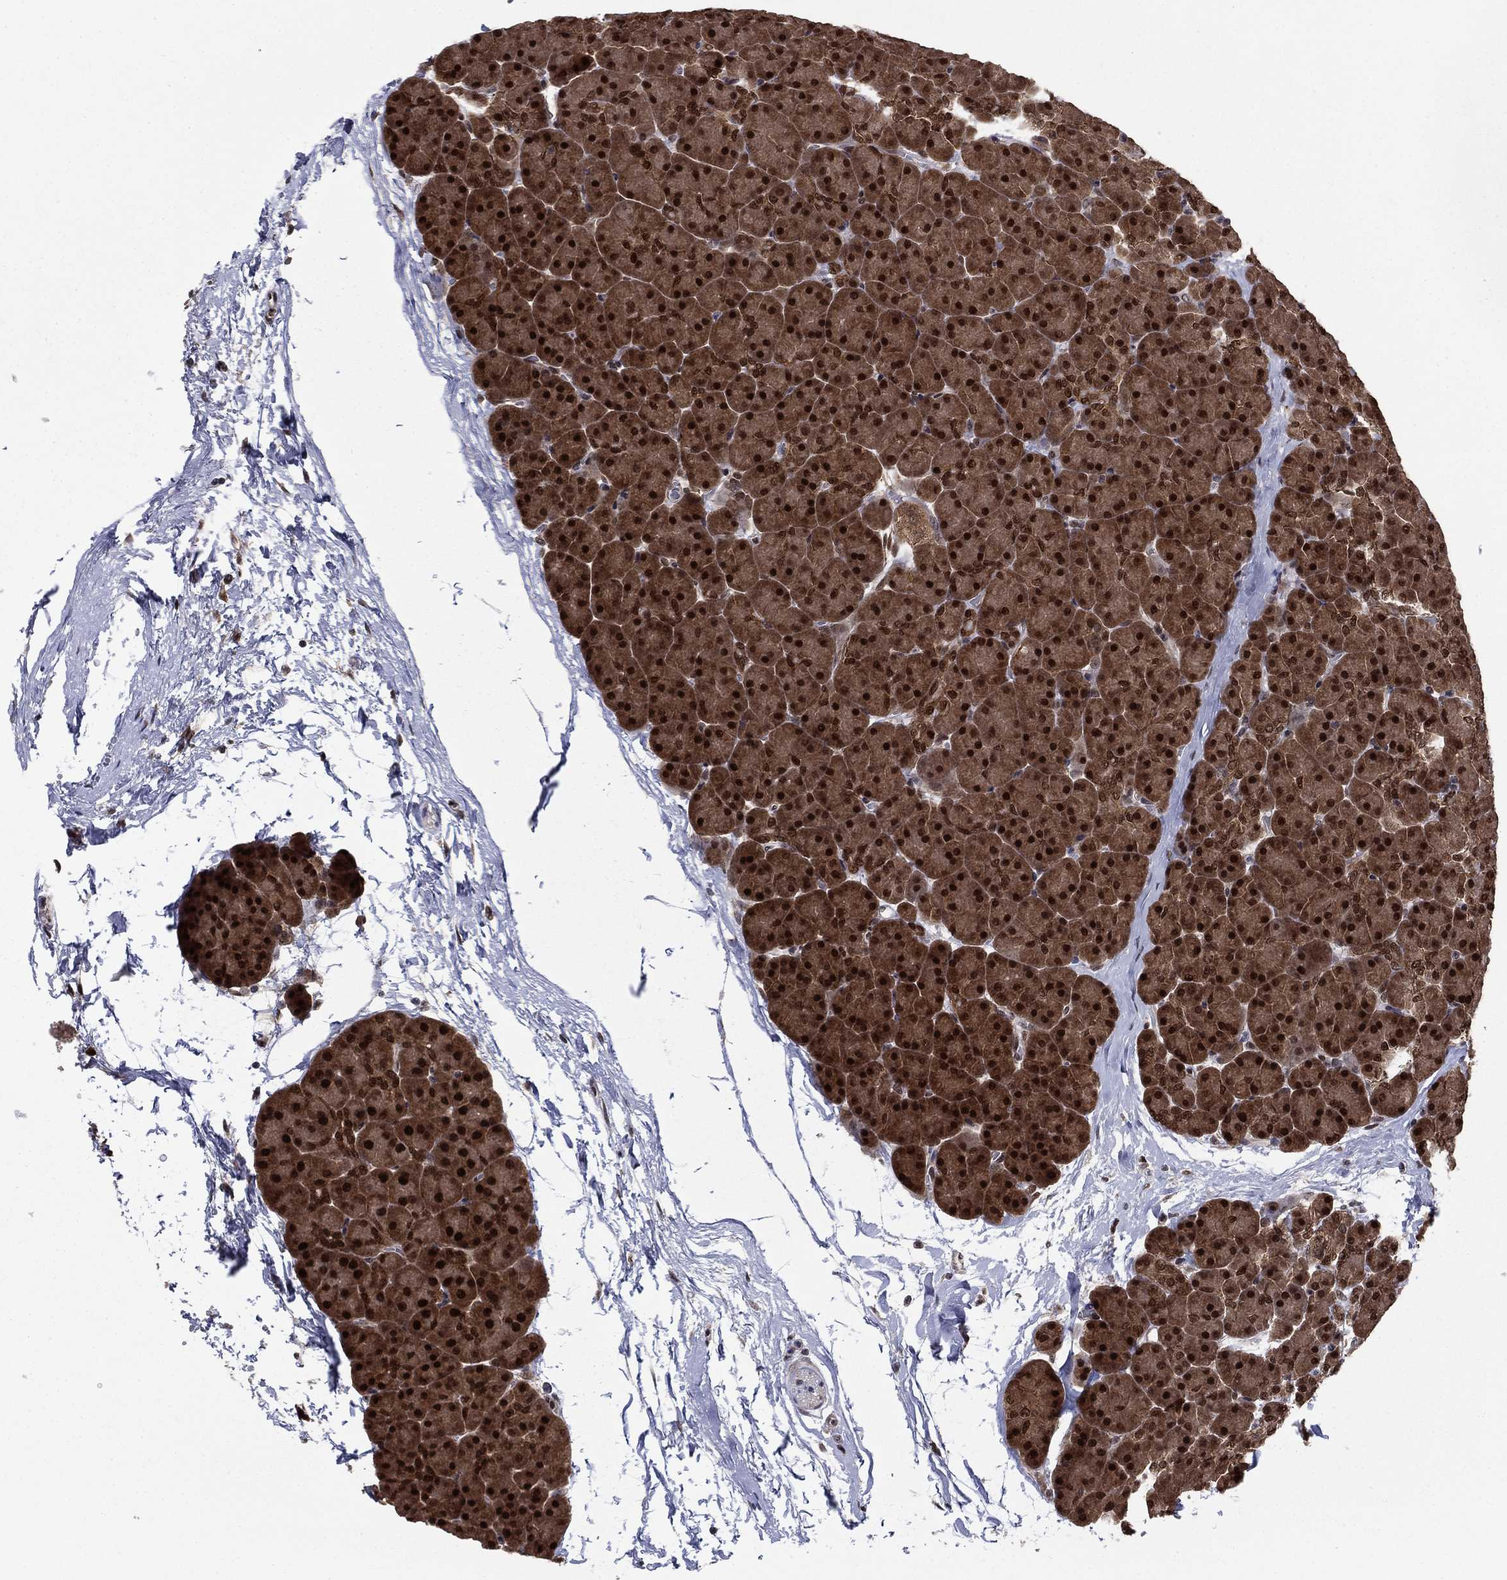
{"staining": {"intensity": "strong", "quantity": ">75%", "location": "cytoplasmic/membranous,nuclear"}, "tissue": "pancreas", "cell_type": "Exocrine glandular cells", "image_type": "normal", "snomed": [{"axis": "morphology", "description": "Normal tissue, NOS"}, {"axis": "topography", "description": "Pancreas"}], "caption": "Pancreas stained with DAB (3,3'-diaminobenzidine) immunohistochemistry (IHC) demonstrates high levels of strong cytoplasmic/membranous,nuclear positivity in about >75% of exocrine glandular cells.", "gene": "FKBP4", "patient": {"sex": "female", "age": 44}}